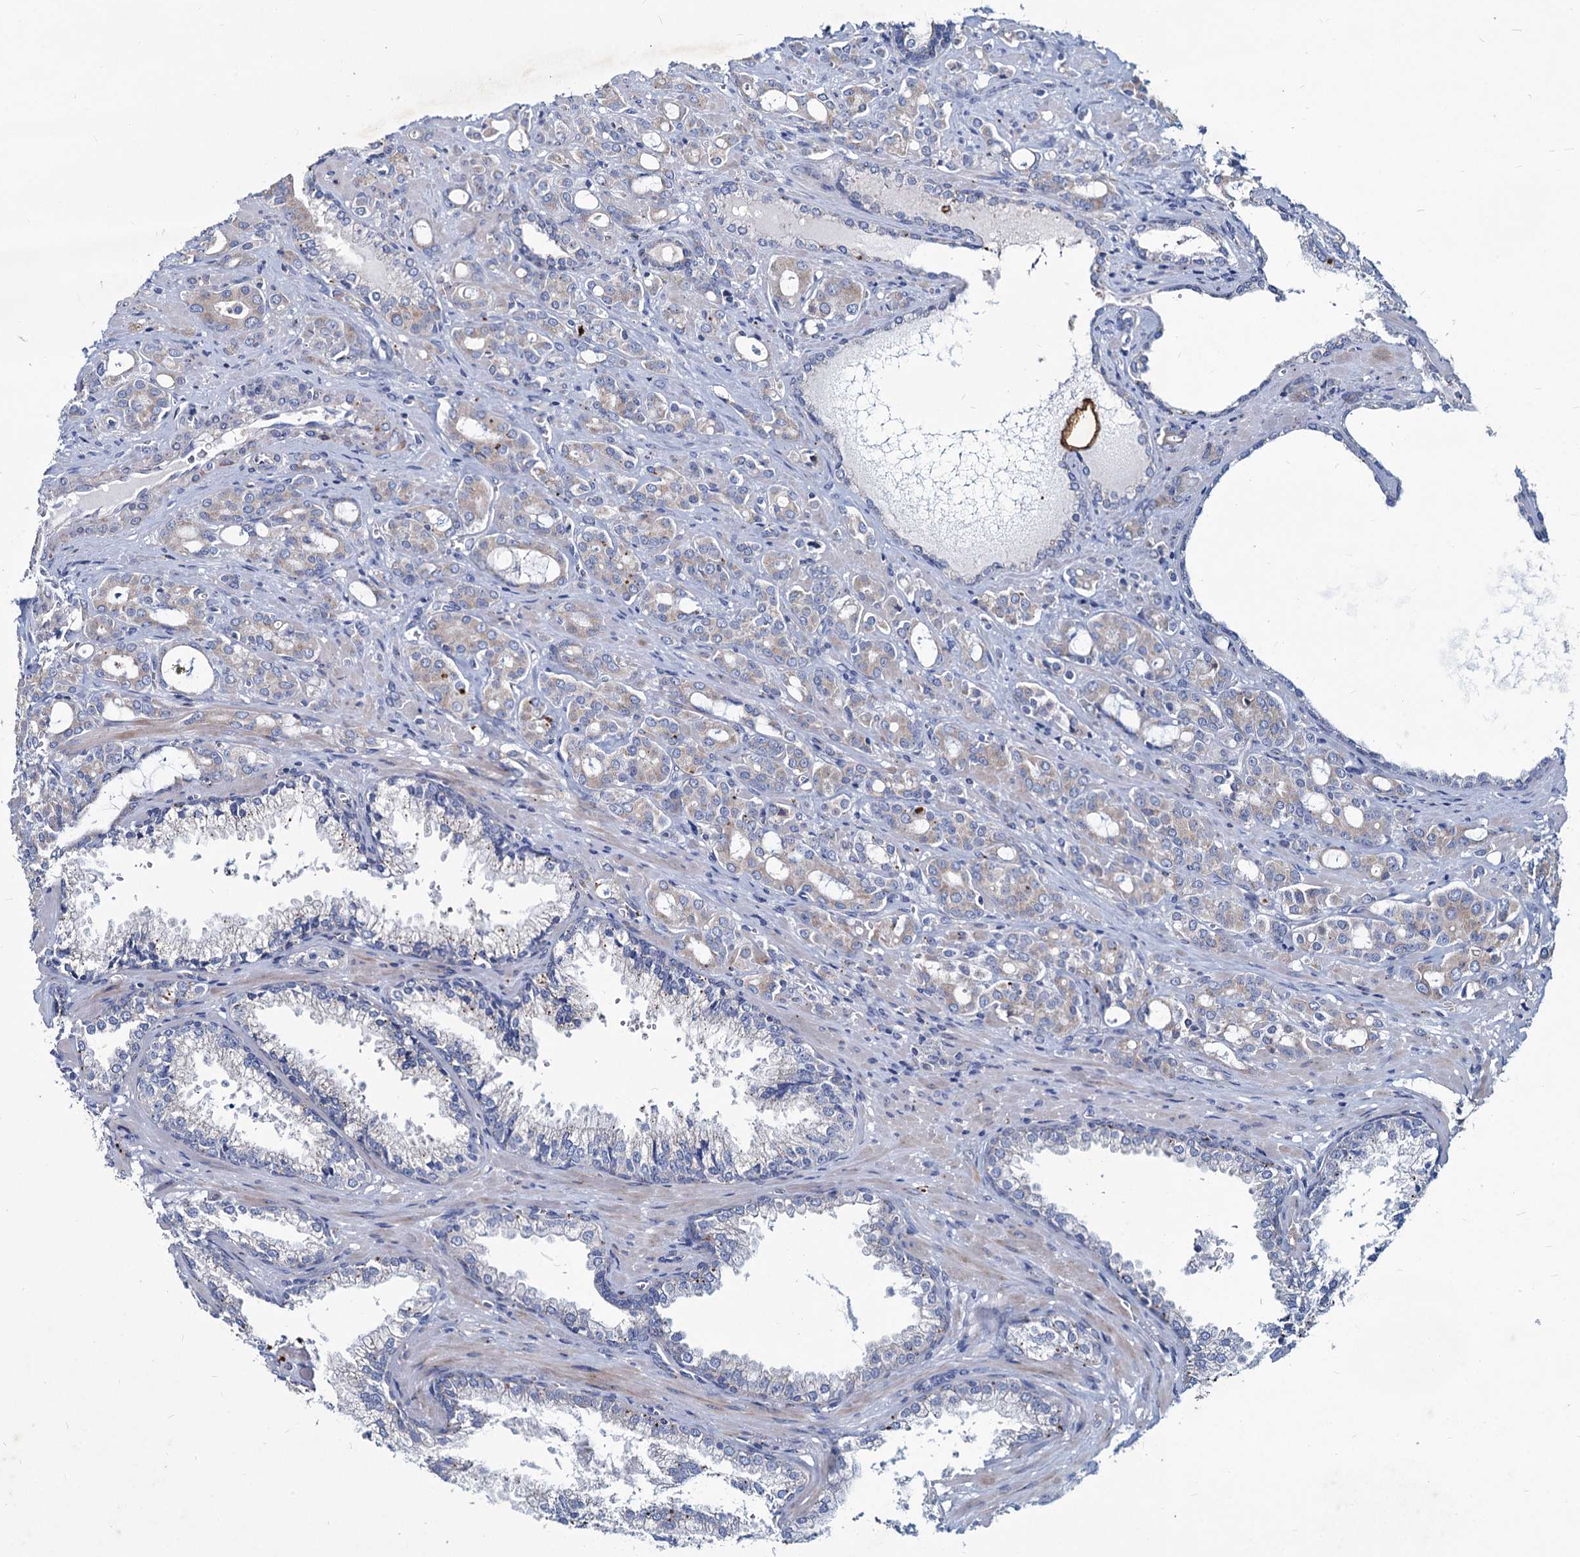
{"staining": {"intensity": "negative", "quantity": "none", "location": "none"}, "tissue": "prostate cancer", "cell_type": "Tumor cells", "image_type": "cancer", "snomed": [{"axis": "morphology", "description": "Adenocarcinoma, High grade"}, {"axis": "topography", "description": "Prostate"}], "caption": "Micrograph shows no protein staining in tumor cells of prostate cancer (high-grade adenocarcinoma) tissue.", "gene": "AGBL4", "patient": {"sex": "male", "age": 72}}